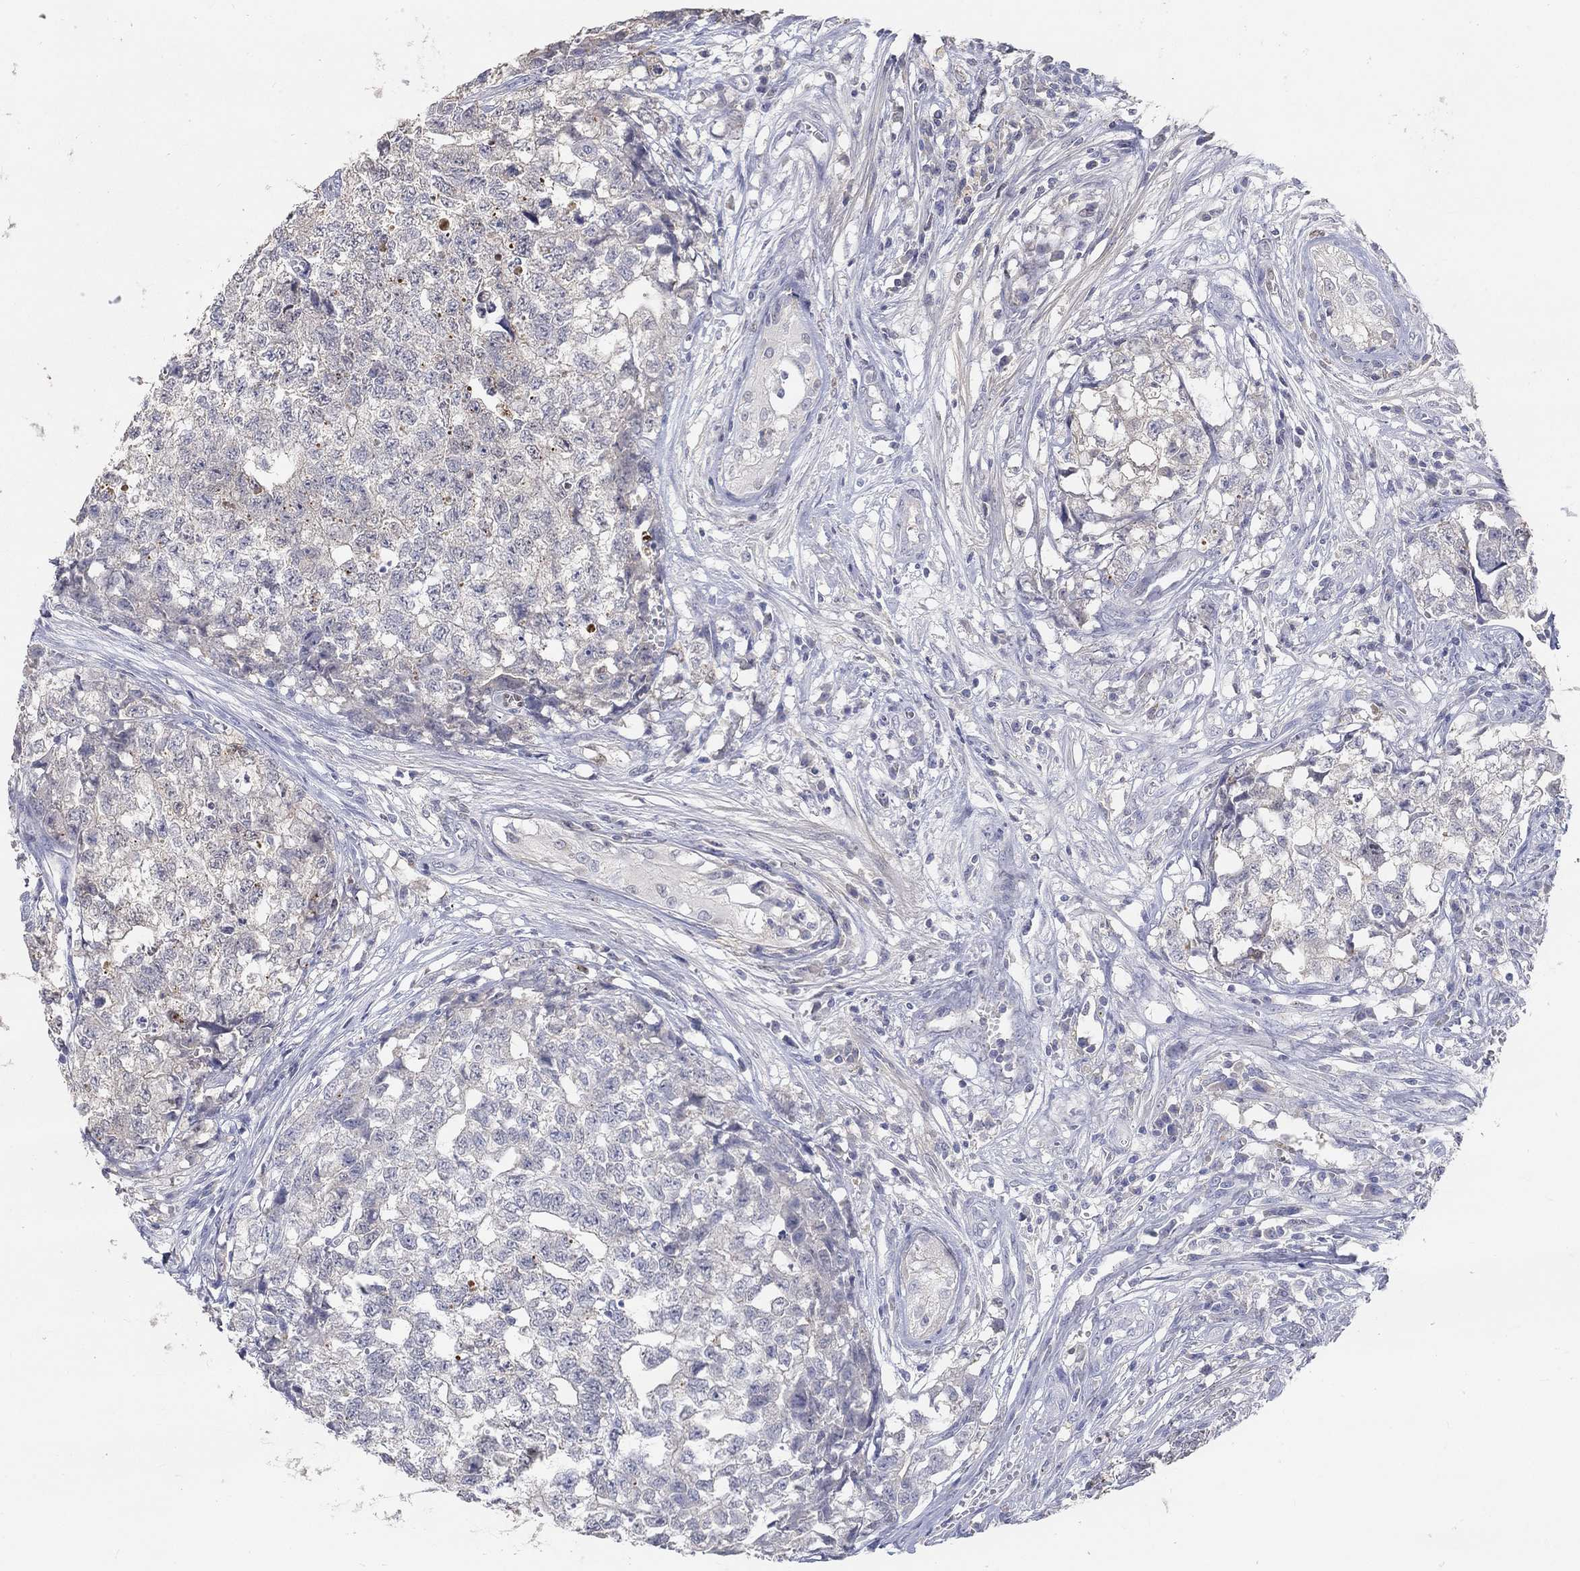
{"staining": {"intensity": "negative", "quantity": "none", "location": "none"}, "tissue": "testis cancer", "cell_type": "Tumor cells", "image_type": "cancer", "snomed": [{"axis": "morphology", "description": "Seminoma, NOS"}, {"axis": "morphology", "description": "Carcinoma, Embryonal, NOS"}, {"axis": "topography", "description": "Testis"}], "caption": "High power microscopy histopathology image of an IHC image of testis cancer, revealing no significant expression in tumor cells.", "gene": "FGF2", "patient": {"sex": "male", "age": 22}}